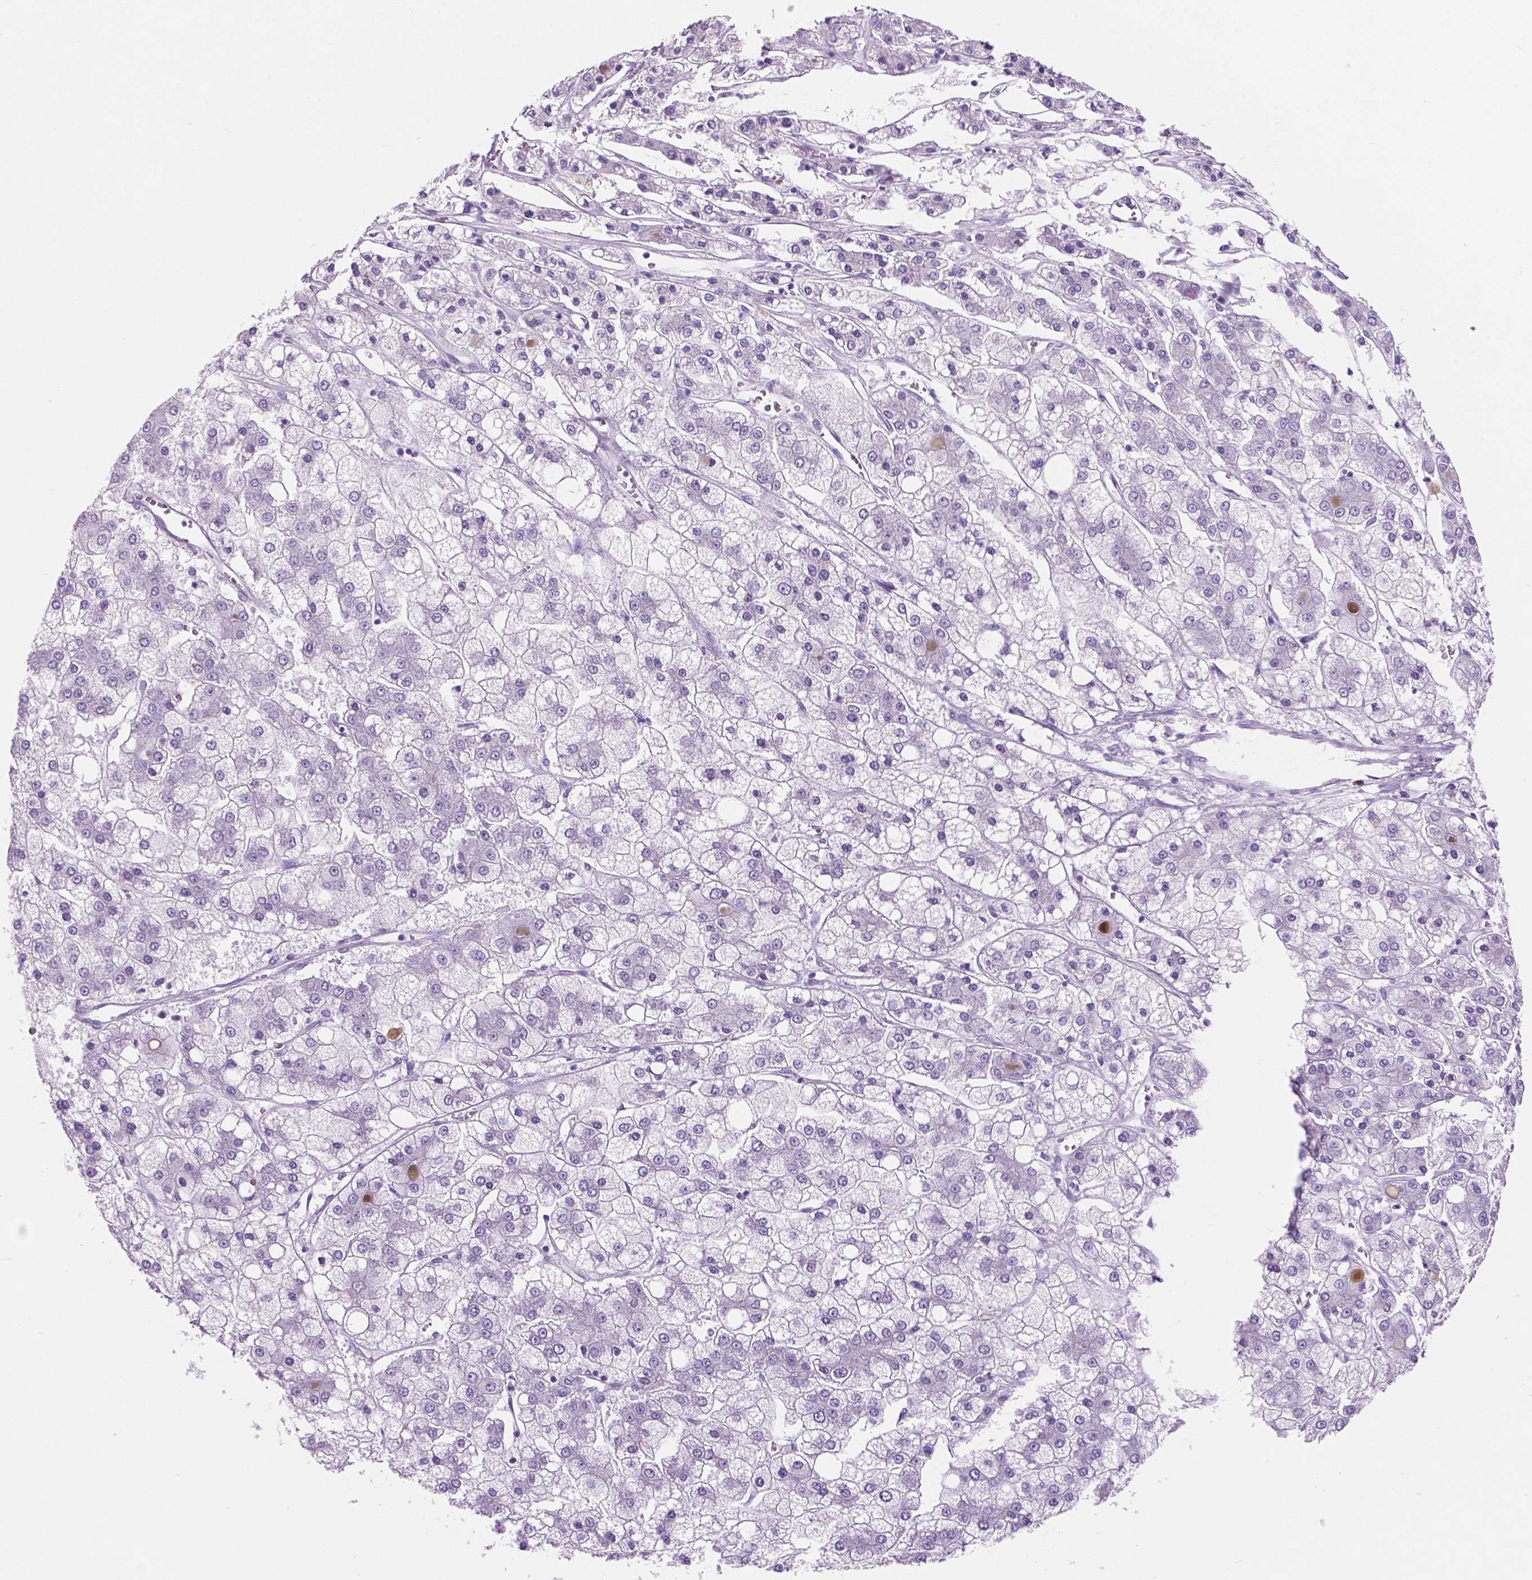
{"staining": {"intensity": "negative", "quantity": "none", "location": "none"}, "tissue": "liver cancer", "cell_type": "Tumor cells", "image_type": "cancer", "snomed": [{"axis": "morphology", "description": "Carcinoma, Hepatocellular, NOS"}, {"axis": "topography", "description": "Liver"}], "caption": "Liver cancer stained for a protein using IHC exhibits no expression tumor cells.", "gene": "GRIN2B", "patient": {"sex": "male", "age": 73}}